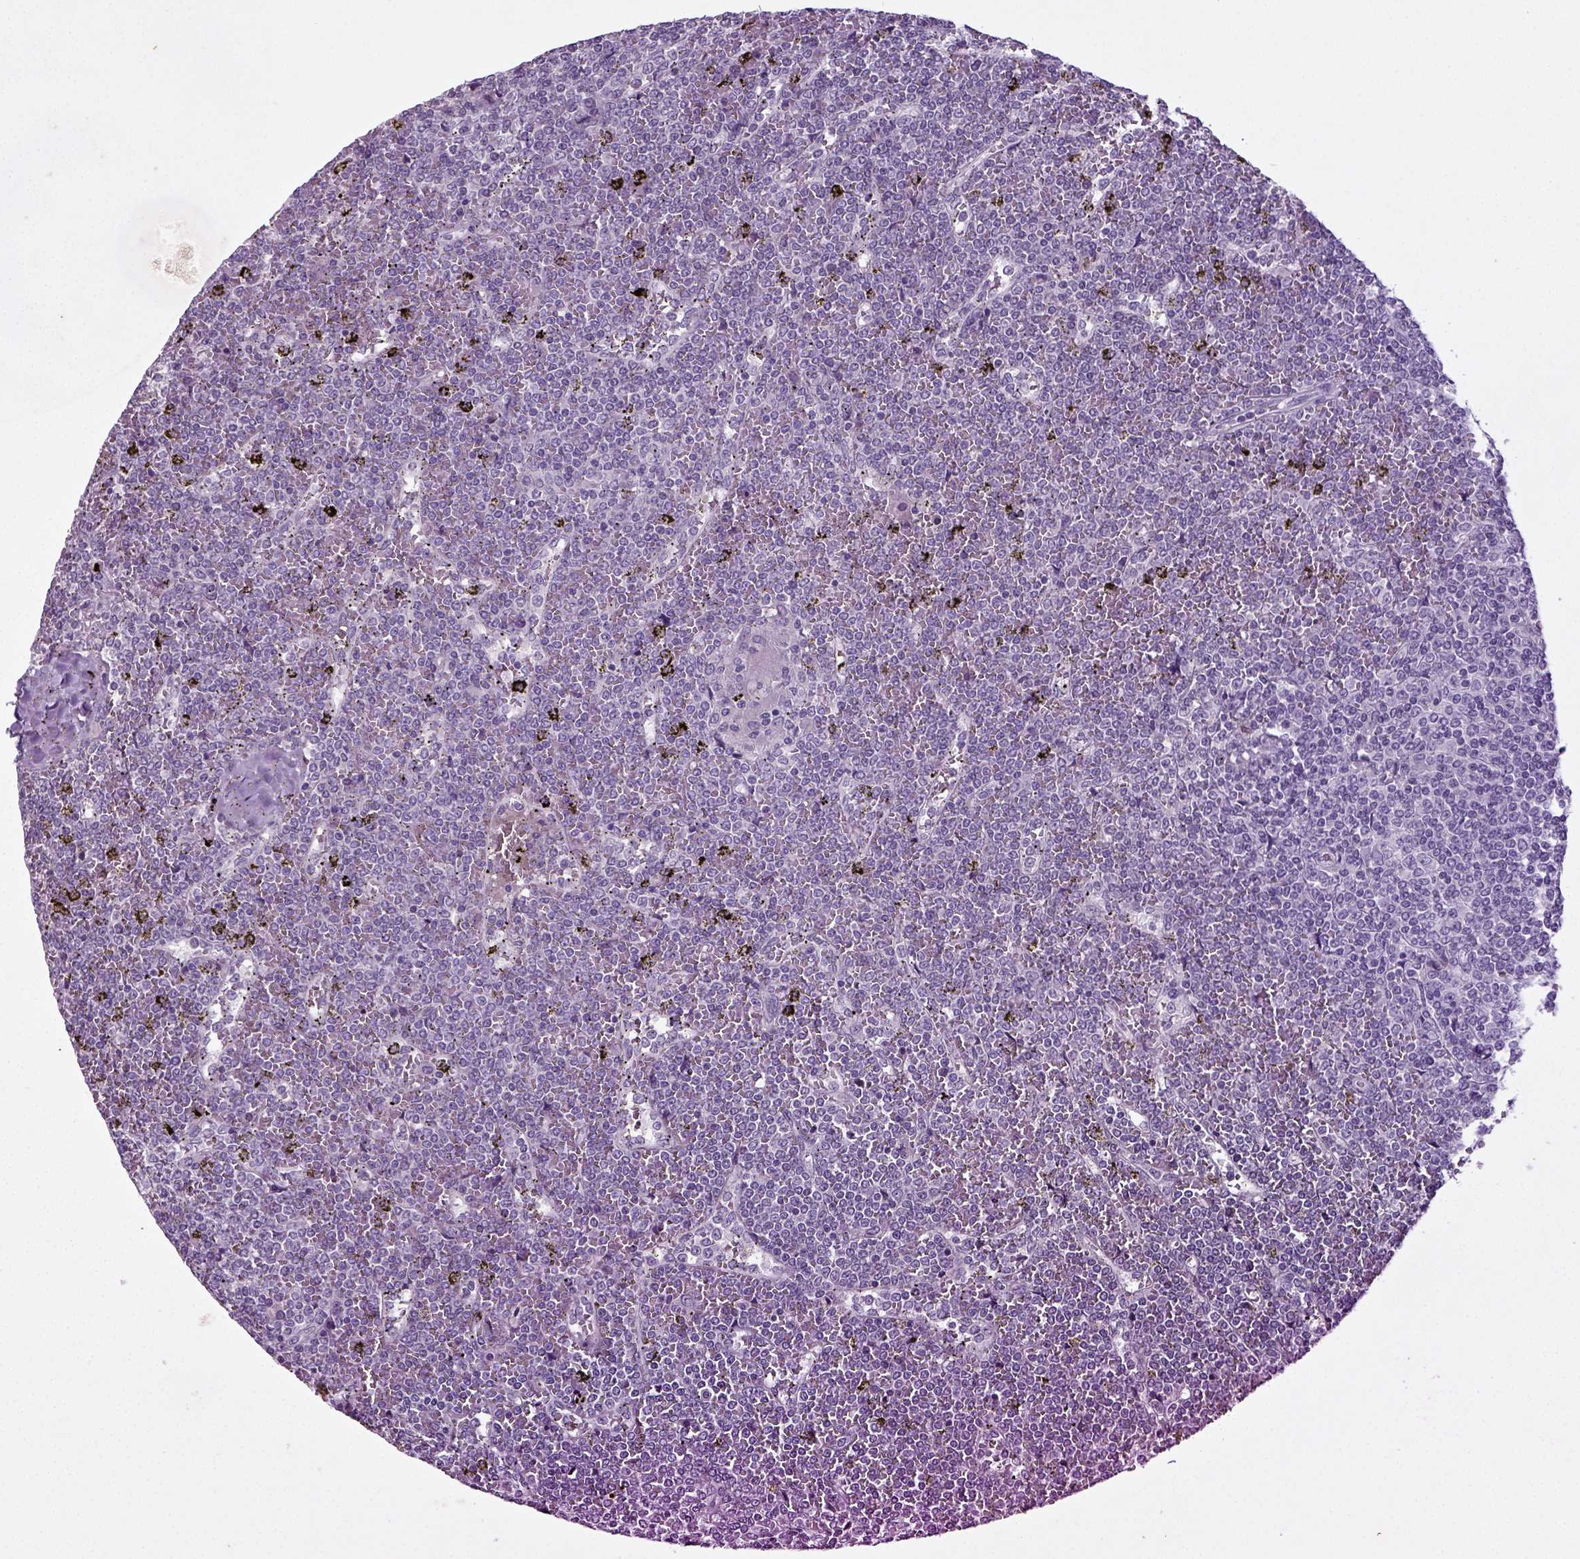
{"staining": {"intensity": "negative", "quantity": "none", "location": "none"}, "tissue": "lymphoma", "cell_type": "Tumor cells", "image_type": "cancer", "snomed": [{"axis": "morphology", "description": "Malignant lymphoma, non-Hodgkin's type, Low grade"}, {"axis": "topography", "description": "Spleen"}], "caption": "This is an immunohistochemistry photomicrograph of human malignant lymphoma, non-Hodgkin's type (low-grade). There is no staining in tumor cells.", "gene": "SYNGAP1", "patient": {"sex": "female", "age": 19}}